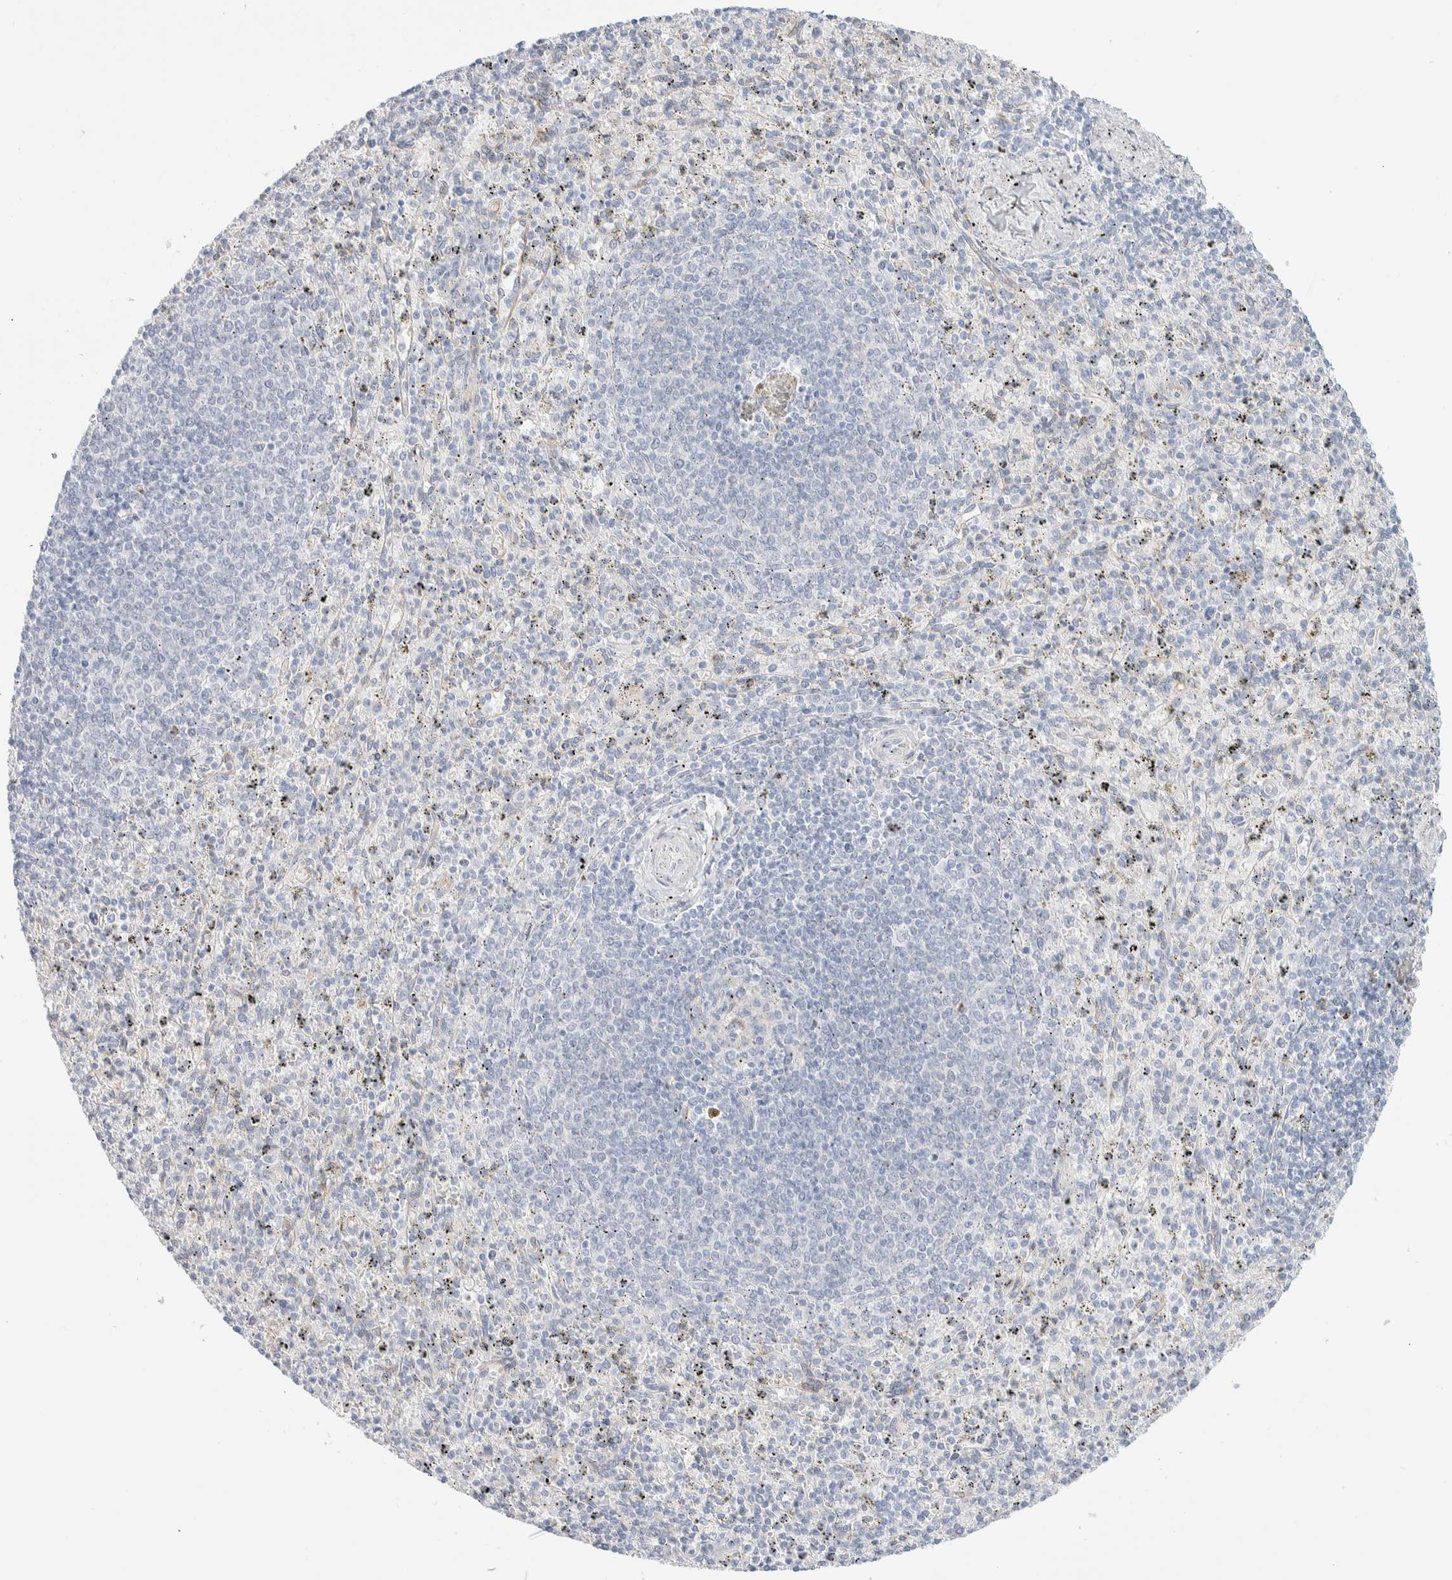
{"staining": {"intensity": "negative", "quantity": "none", "location": "none"}, "tissue": "spleen", "cell_type": "Cells in red pulp", "image_type": "normal", "snomed": [{"axis": "morphology", "description": "Normal tissue, NOS"}, {"axis": "topography", "description": "Spleen"}], "caption": "IHC of normal spleen demonstrates no staining in cells in red pulp.", "gene": "ATCAY", "patient": {"sex": "male", "age": 72}}